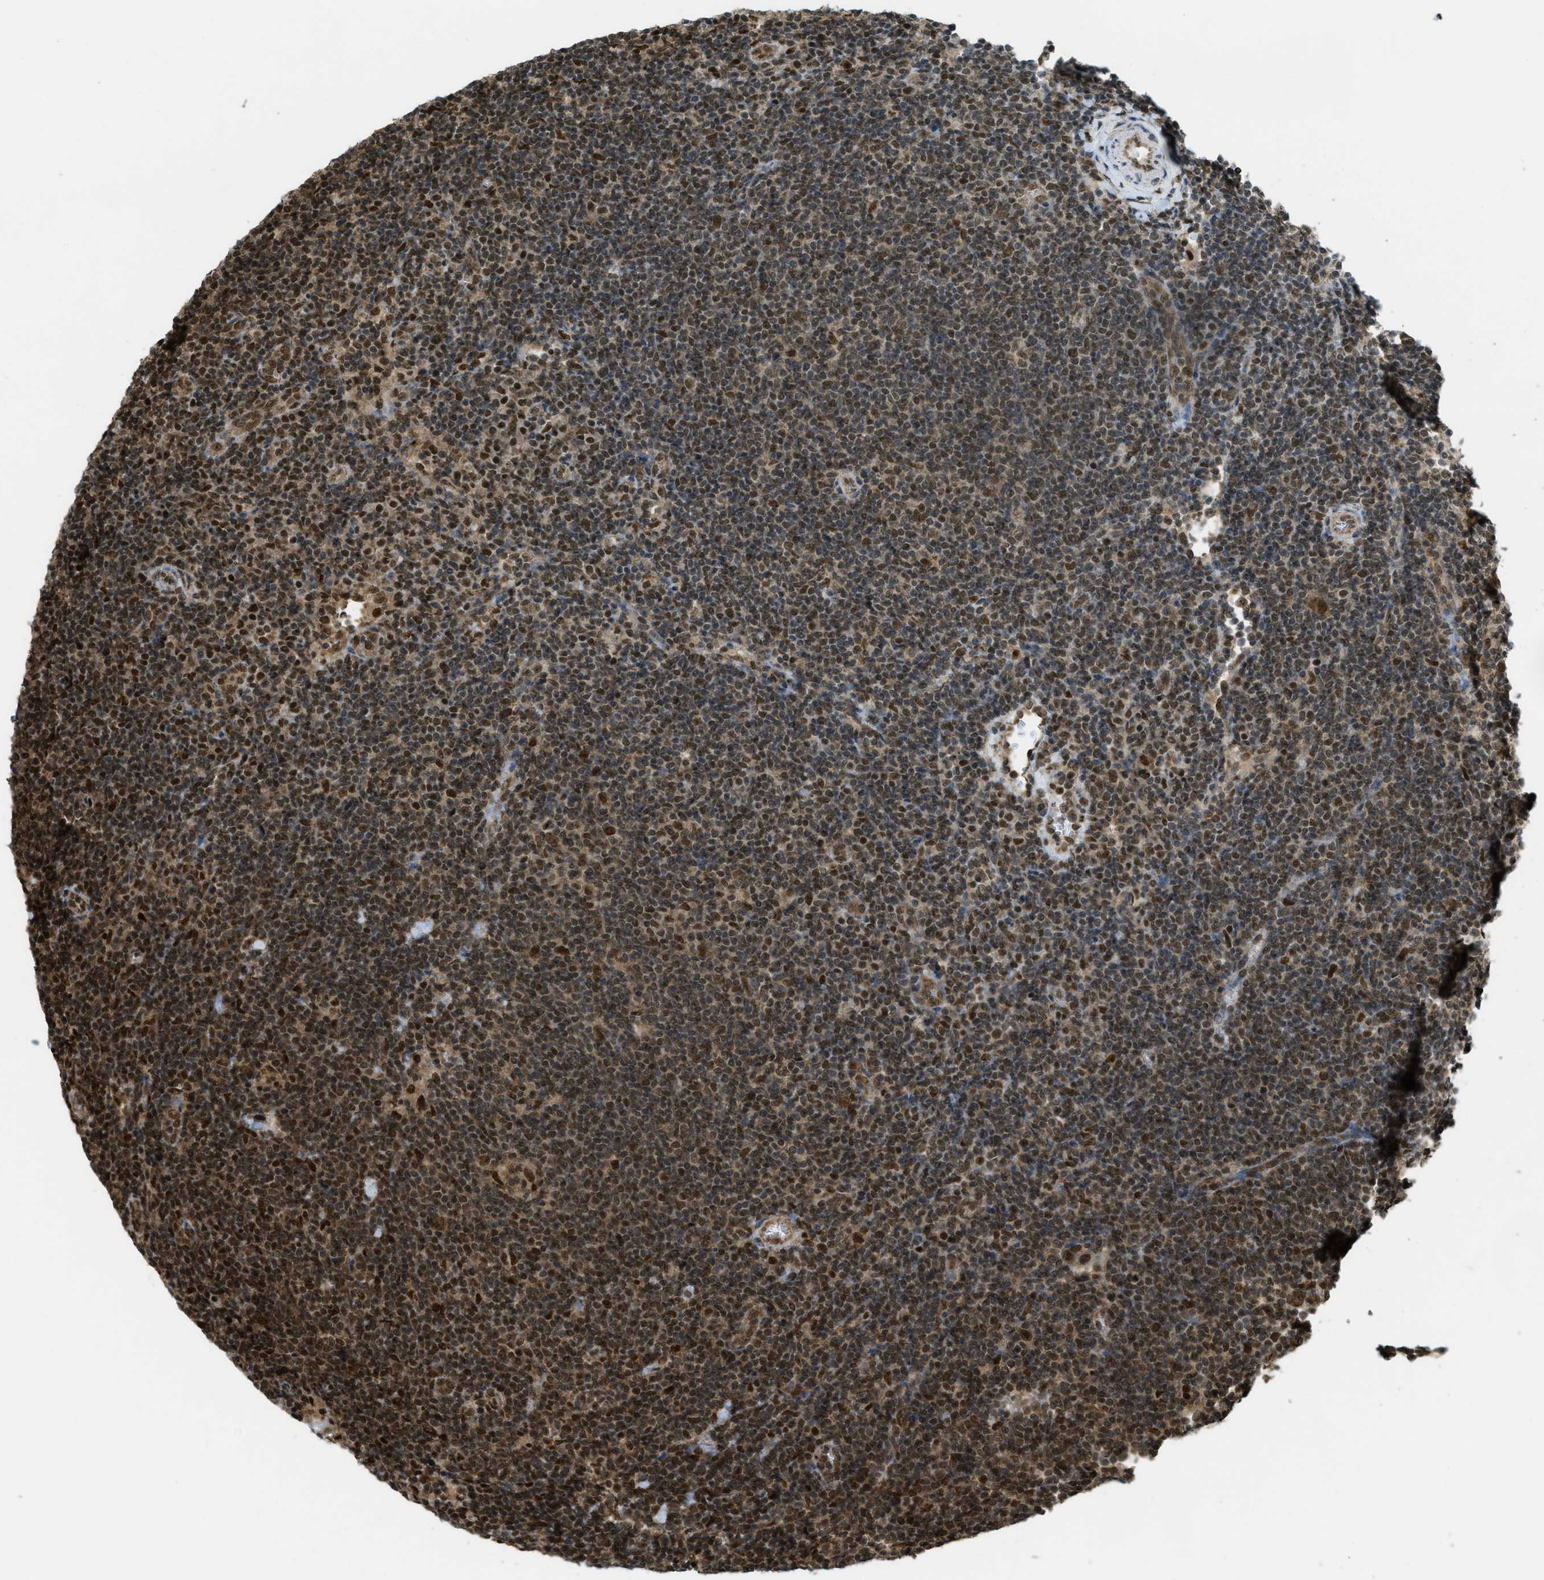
{"staining": {"intensity": "strong", "quantity": ">75%", "location": "nuclear"}, "tissue": "lymphoma", "cell_type": "Tumor cells", "image_type": "cancer", "snomed": [{"axis": "morphology", "description": "Hodgkin's disease, NOS"}, {"axis": "topography", "description": "Lymph node"}], "caption": "Immunohistochemical staining of human lymphoma displays high levels of strong nuclear expression in about >75% of tumor cells. (DAB IHC with brightfield microscopy, high magnification).", "gene": "TNPO1", "patient": {"sex": "female", "age": 57}}